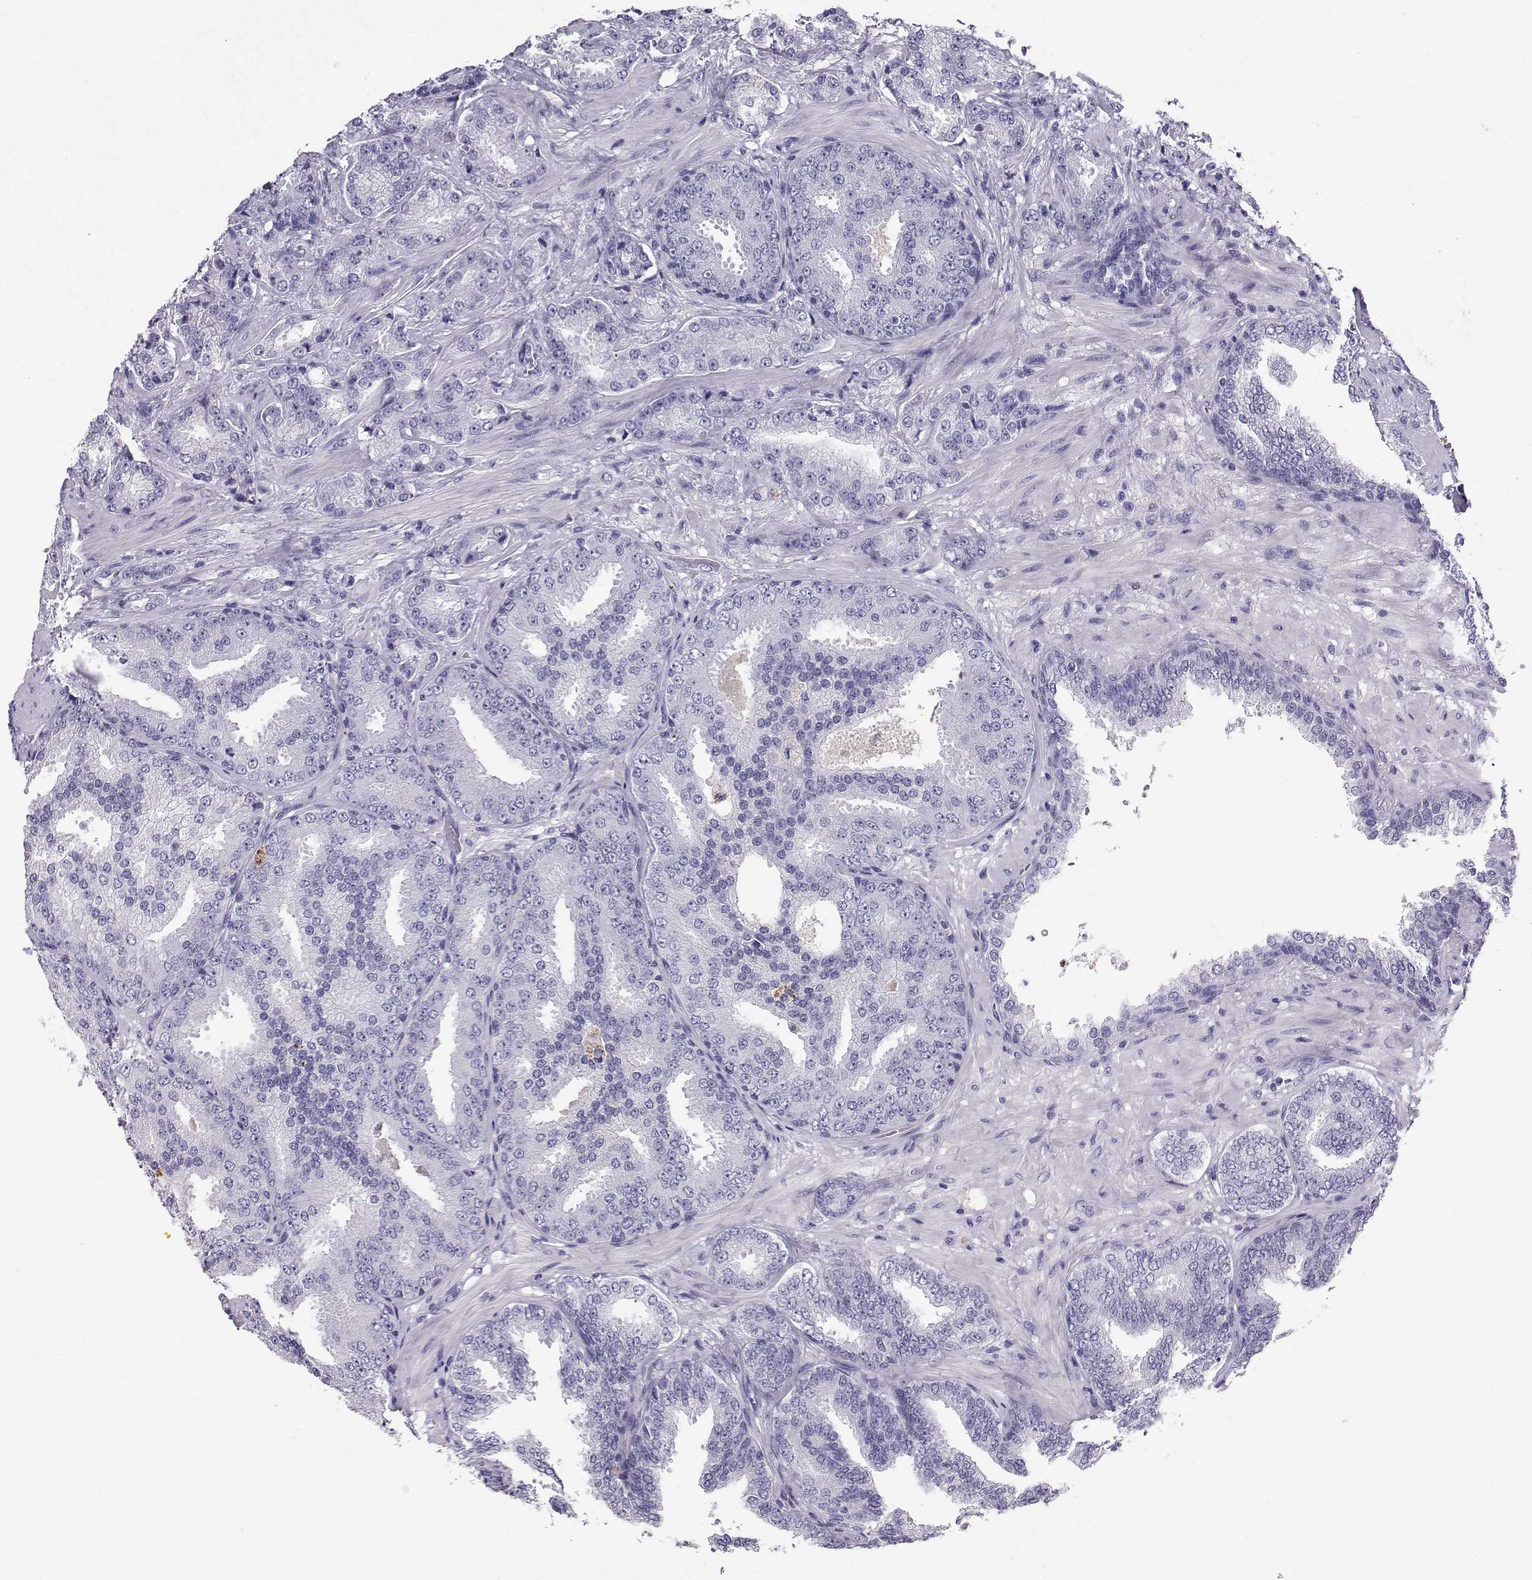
{"staining": {"intensity": "negative", "quantity": "none", "location": "none"}, "tissue": "prostate cancer", "cell_type": "Tumor cells", "image_type": "cancer", "snomed": [{"axis": "morphology", "description": "Adenocarcinoma, Low grade"}, {"axis": "topography", "description": "Prostate"}], "caption": "Micrograph shows no significant protein expression in tumor cells of prostate cancer (low-grade adenocarcinoma).", "gene": "GRIK4", "patient": {"sex": "male", "age": 68}}